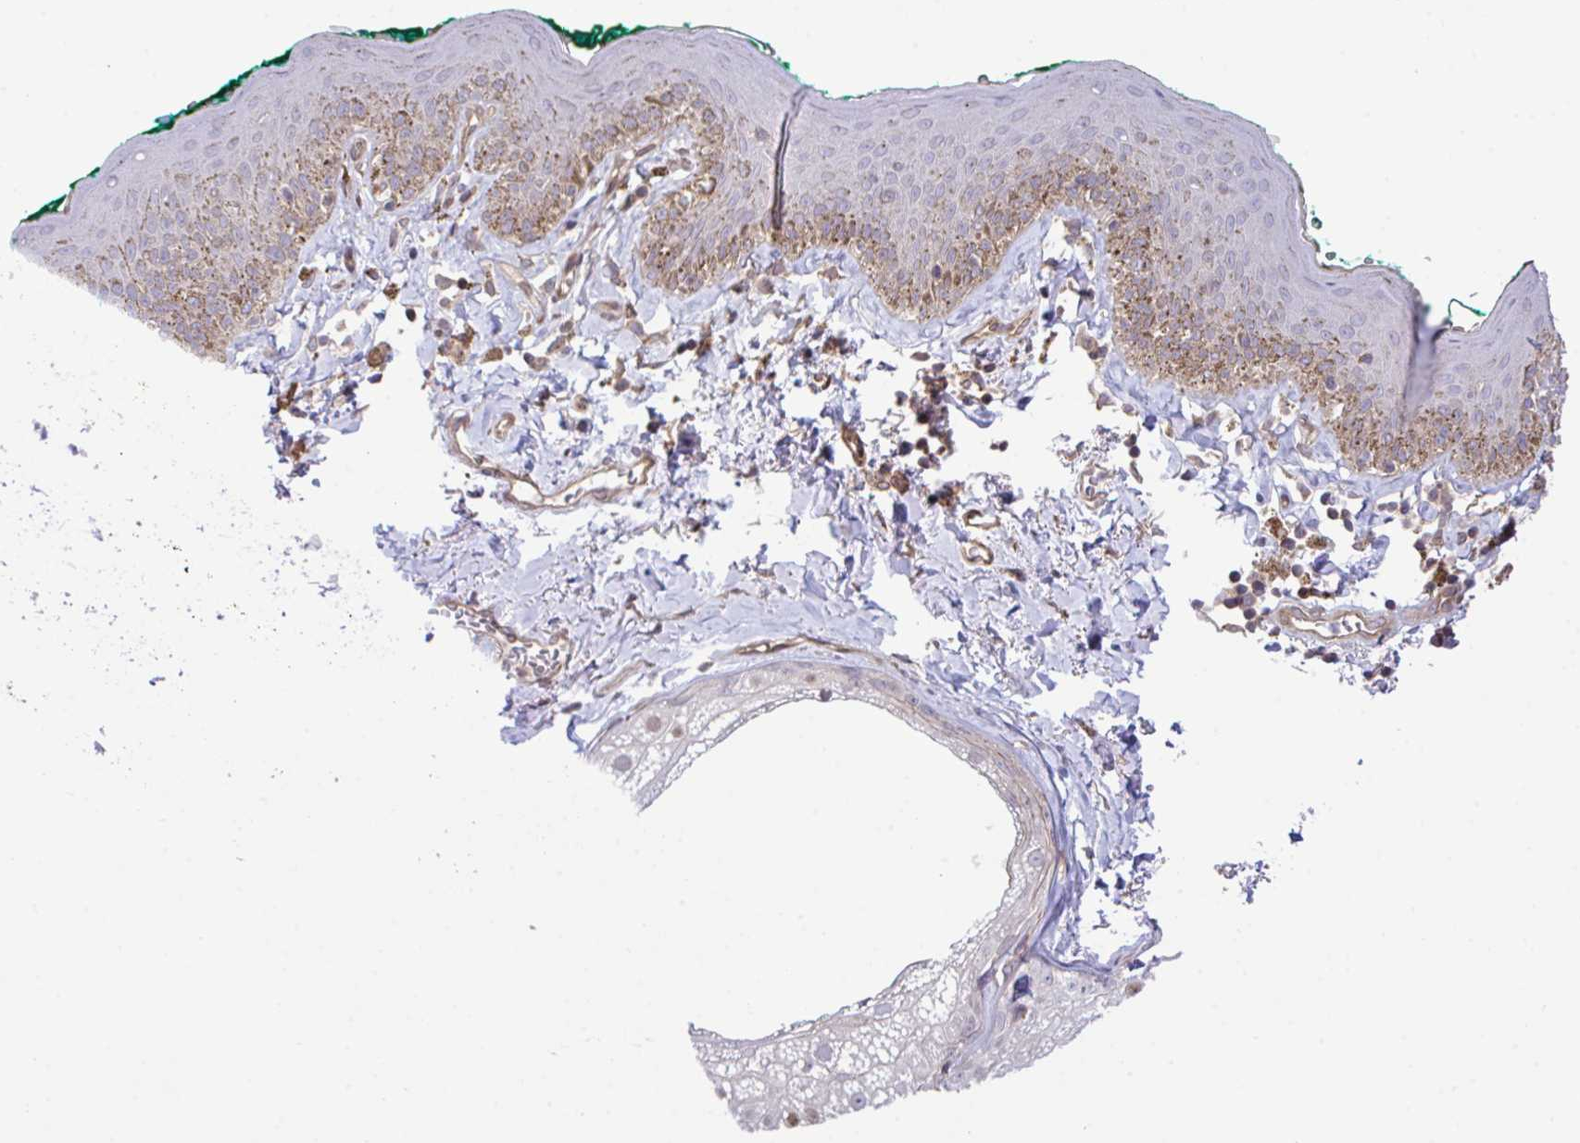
{"staining": {"intensity": "weak", "quantity": "<25%", "location": "cytoplasmic/membranous"}, "tissue": "skin", "cell_type": "Epidermal cells", "image_type": "normal", "snomed": [{"axis": "morphology", "description": "Normal tissue, NOS"}, {"axis": "topography", "description": "Vulva"}, {"axis": "topography", "description": "Peripheral nerve tissue"}], "caption": "Immunohistochemistry histopathology image of unremarkable human skin stained for a protein (brown), which reveals no positivity in epidermal cells. (Immunohistochemistry (ihc), brightfield microscopy, high magnification).", "gene": "ZBED3", "patient": {"sex": "female", "age": 66}}